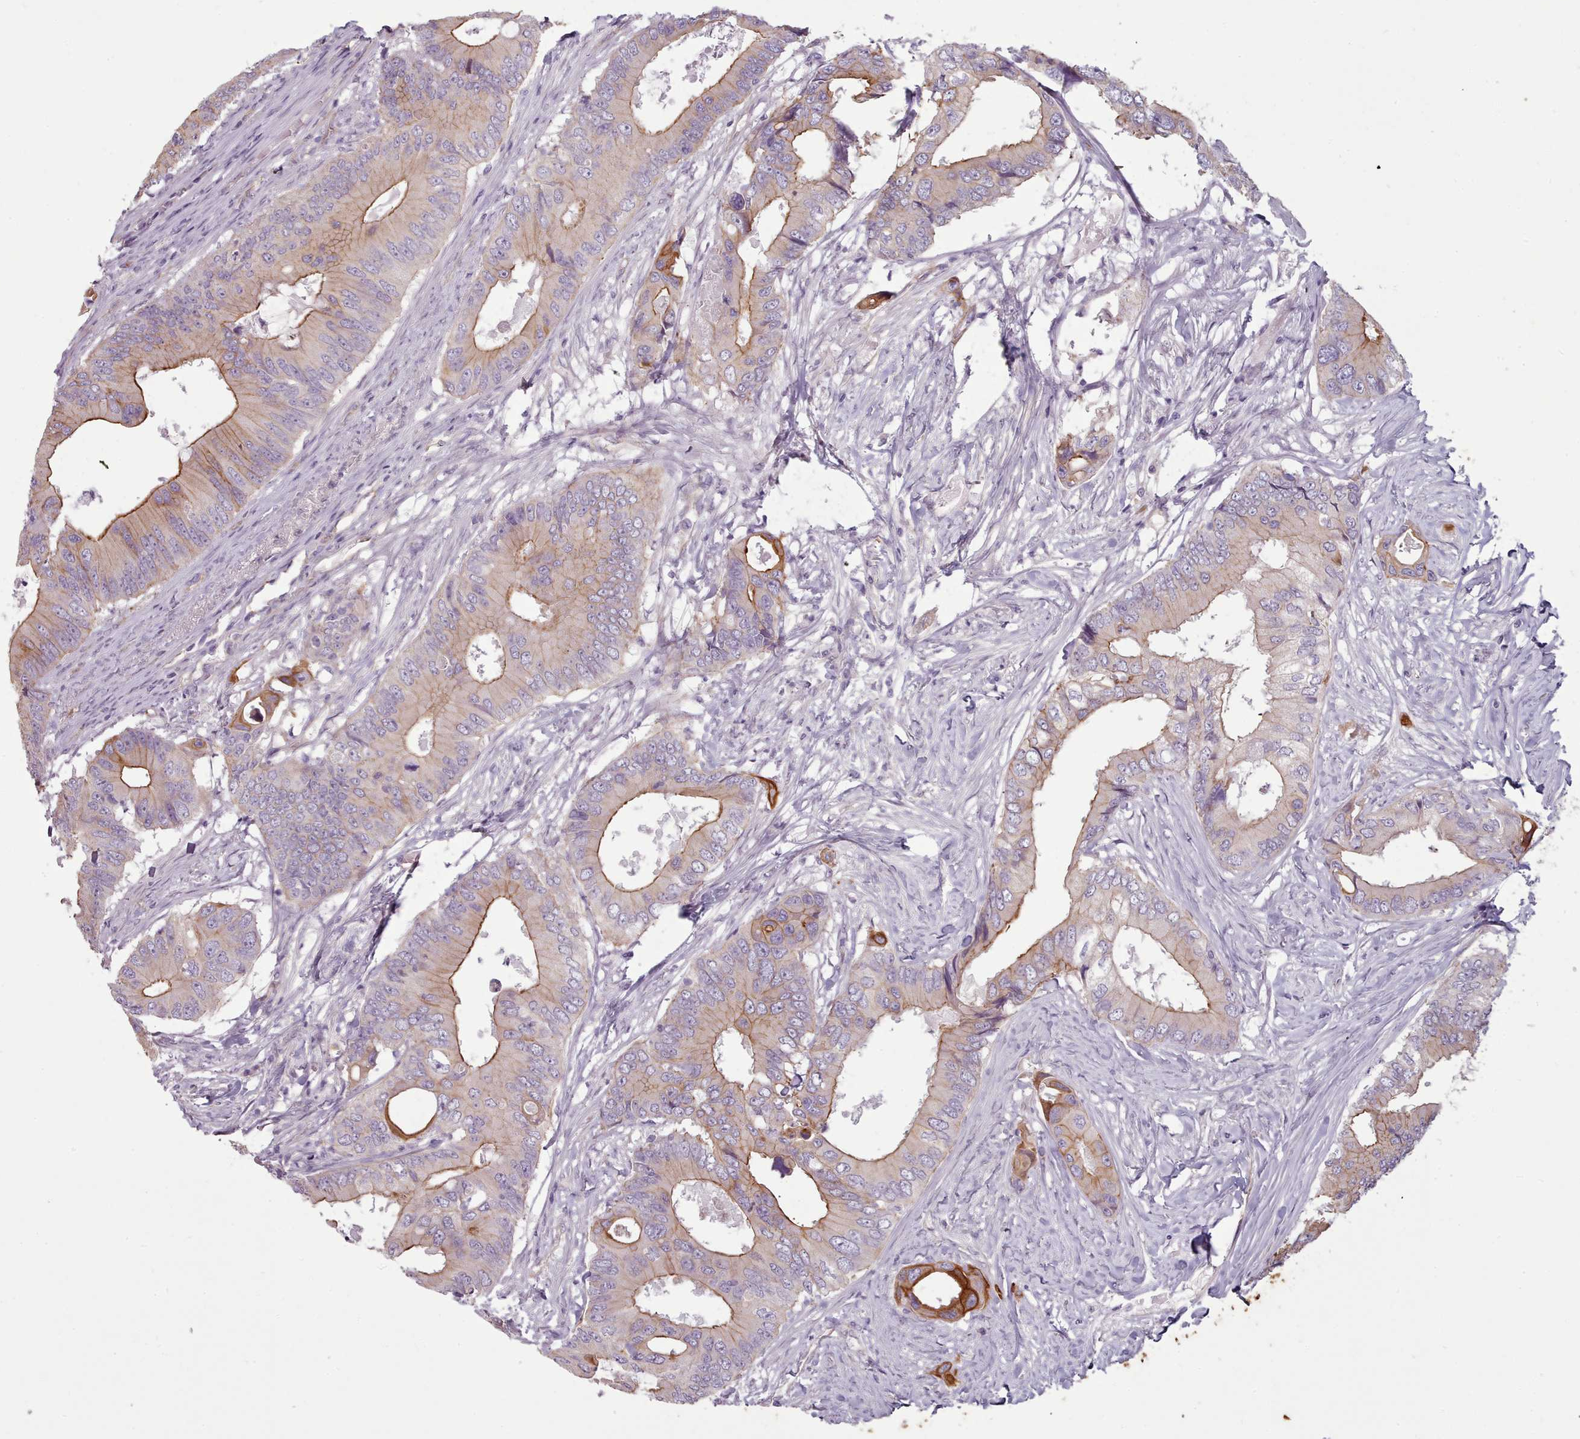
{"staining": {"intensity": "moderate", "quantity": "25%-75%", "location": "cytoplasmic/membranous"}, "tissue": "colorectal cancer", "cell_type": "Tumor cells", "image_type": "cancer", "snomed": [{"axis": "morphology", "description": "Adenocarcinoma, NOS"}, {"axis": "topography", "description": "Colon"}], "caption": "Immunohistochemistry (IHC) (DAB (3,3'-diaminobenzidine)) staining of human colorectal cancer displays moderate cytoplasmic/membranous protein positivity in approximately 25%-75% of tumor cells. Using DAB (3,3'-diaminobenzidine) (brown) and hematoxylin (blue) stains, captured at high magnification using brightfield microscopy.", "gene": "PLD4", "patient": {"sex": "male", "age": 71}}